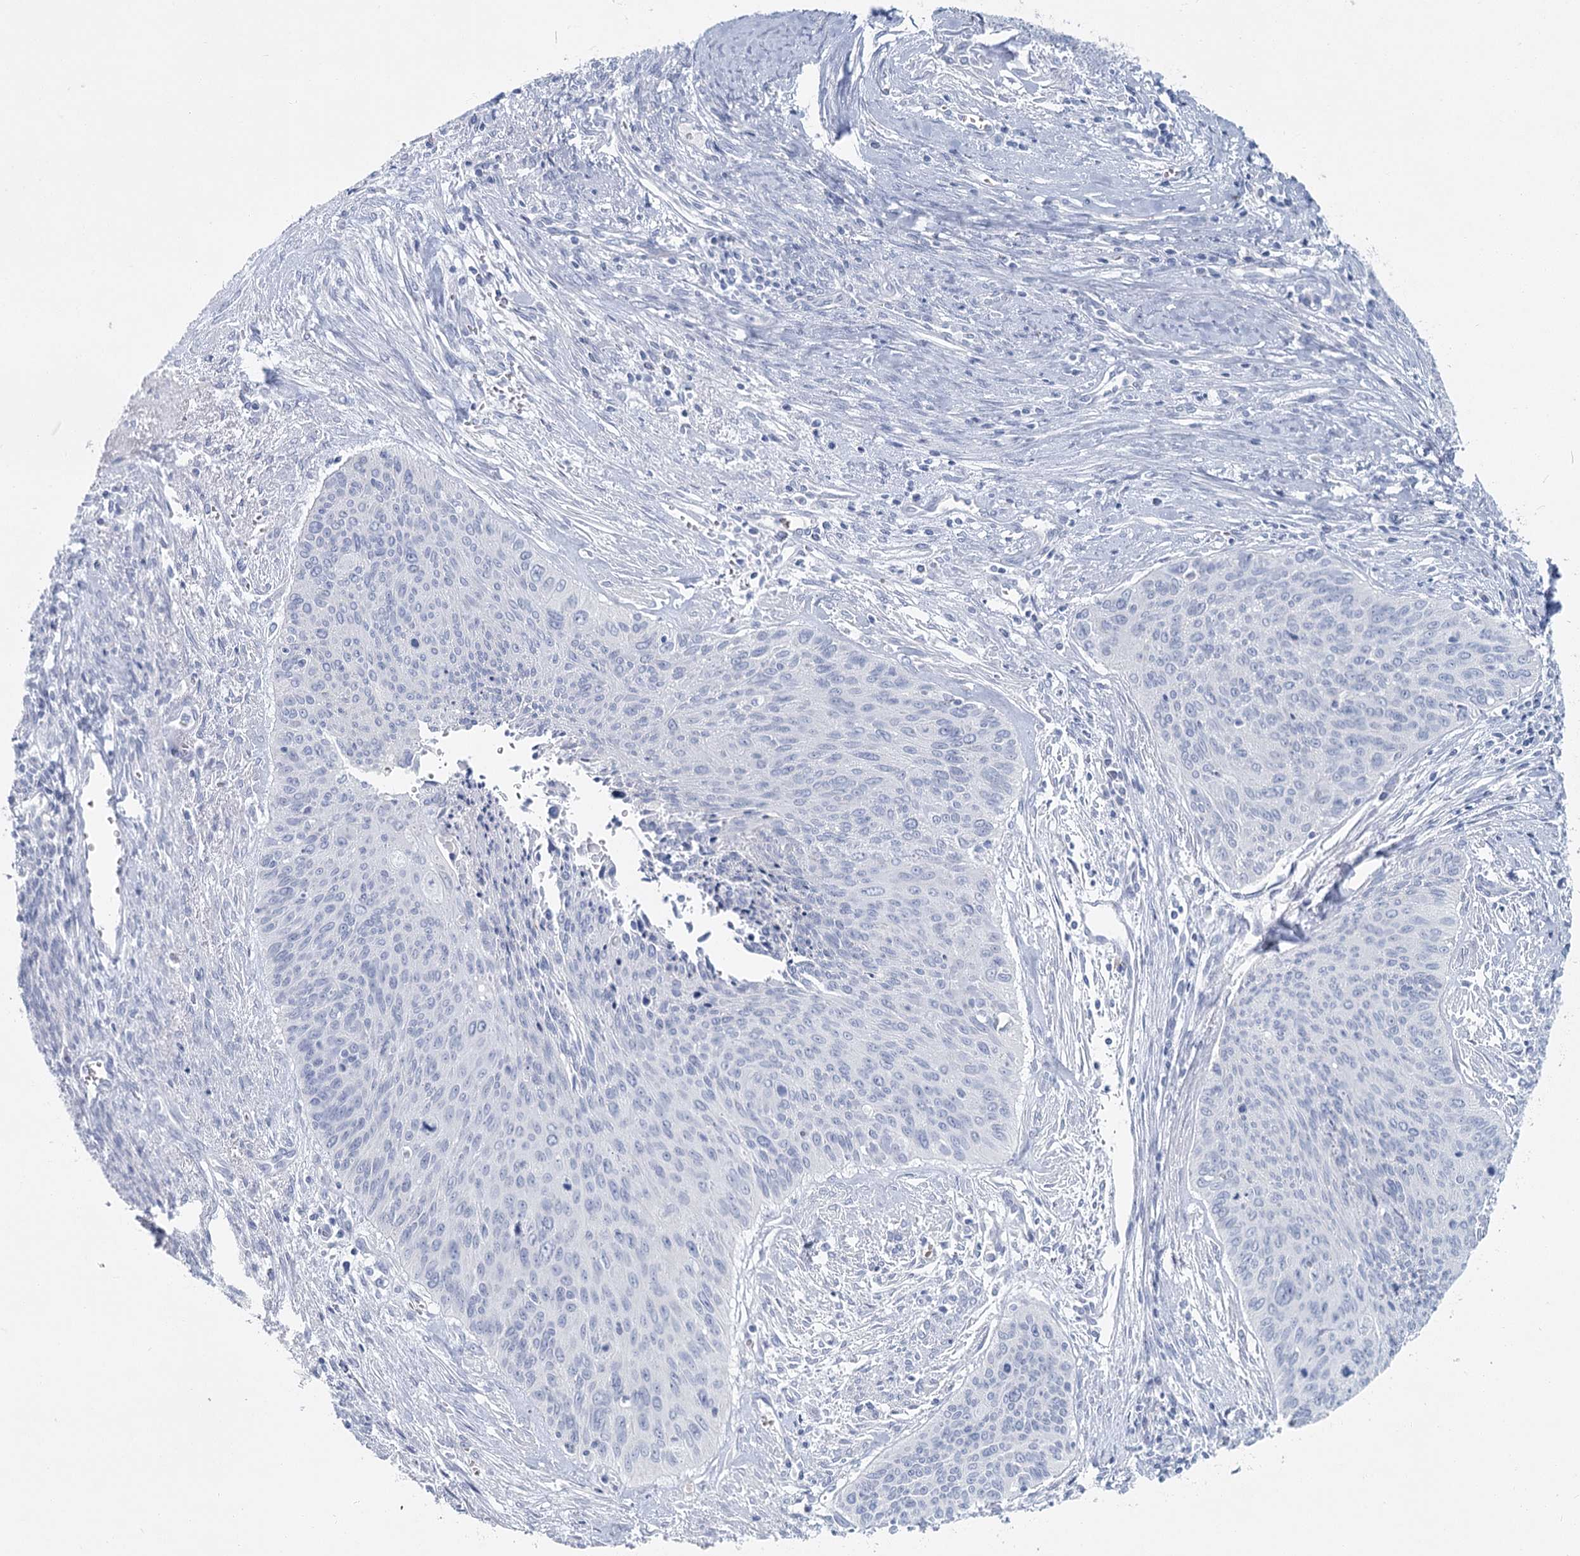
{"staining": {"intensity": "negative", "quantity": "none", "location": "none"}, "tissue": "cervical cancer", "cell_type": "Tumor cells", "image_type": "cancer", "snomed": [{"axis": "morphology", "description": "Squamous cell carcinoma, NOS"}, {"axis": "topography", "description": "Cervix"}], "caption": "DAB immunohistochemical staining of squamous cell carcinoma (cervical) reveals no significant expression in tumor cells.", "gene": "IFIT5", "patient": {"sex": "female", "age": 55}}